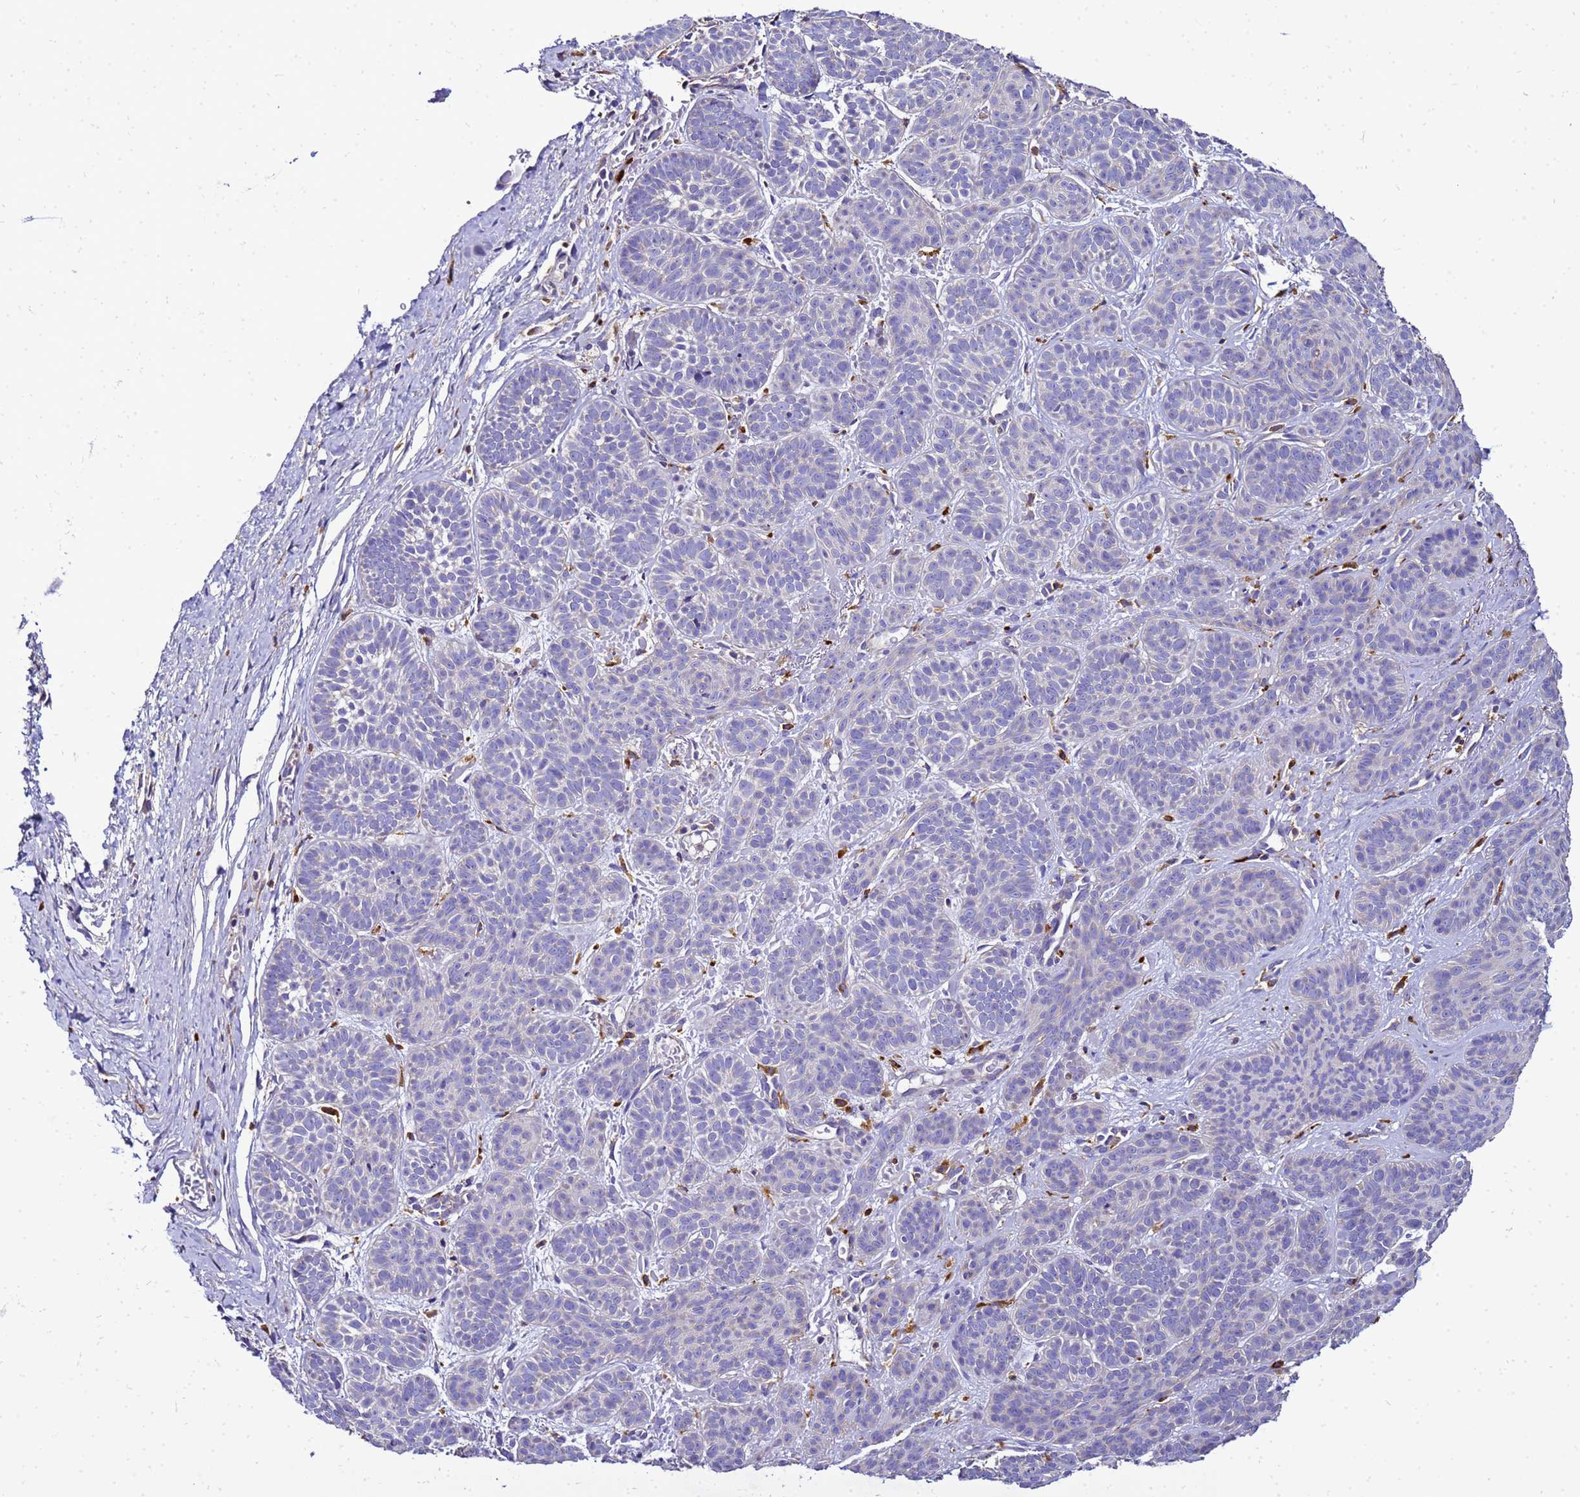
{"staining": {"intensity": "negative", "quantity": "none", "location": "none"}, "tissue": "skin cancer", "cell_type": "Tumor cells", "image_type": "cancer", "snomed": [{"axis": "morphology", "description": "Basal cell carcinoma"}, {"axis": "topography", "description": "Skin"}], "caption": "Tumor cells are negative for brown protein staining in basal cell carcinoma (skin). (DAB (3,3'-diaminobenzidine) immunohistochemistry with hematoxylin counter stain).", "gene": "HIGD2A", "patient": {"sex": "male", "age": 85}}